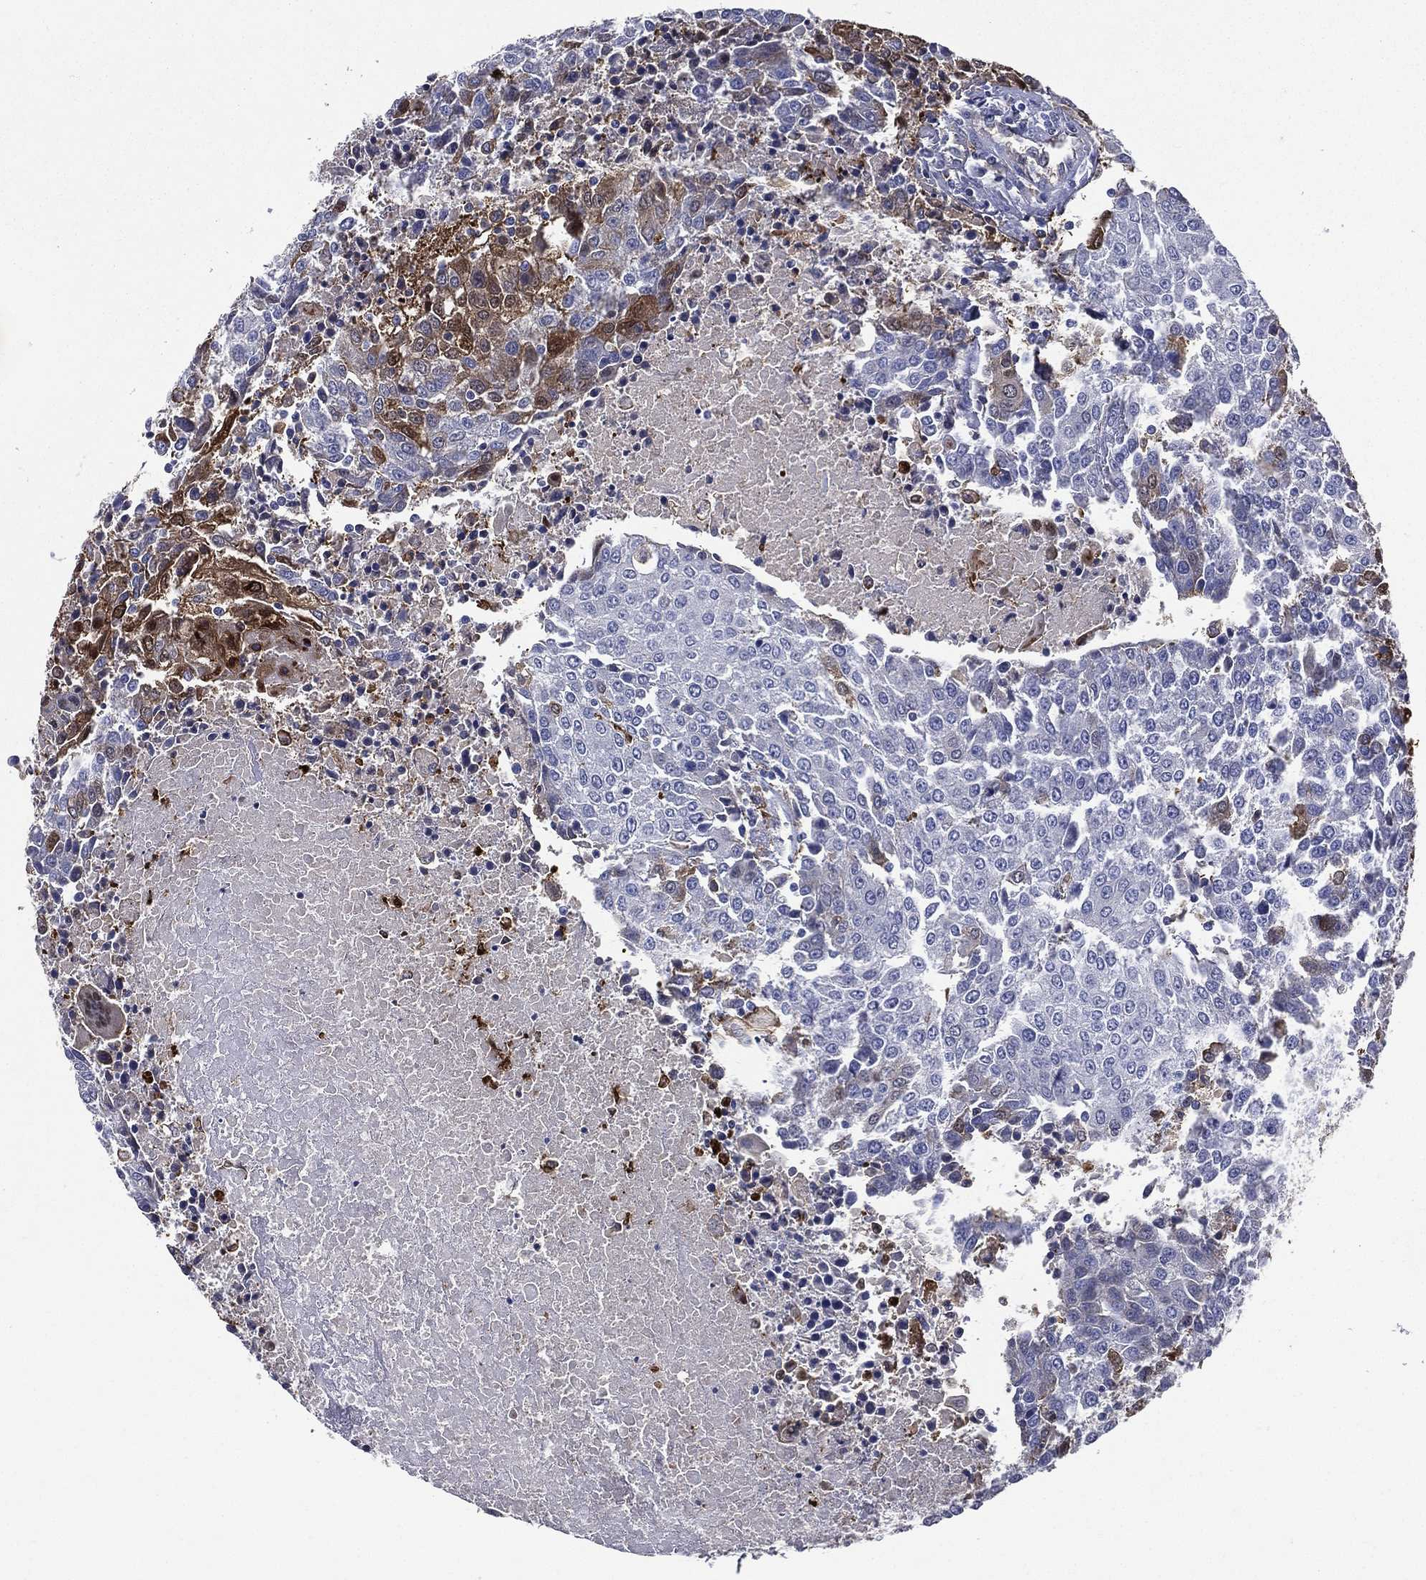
{"staining": {"intensity": "moderate", "quantity": "<25%", "location": "cytoplasmic/membranous"}, "tissue": "urothelial cancer", "cell_type": "Tumor cells", "image_type": "cancer", "snomed": [{"axis": "morphology", "description": "Urothelial carcinoma, High grade"}, {"axis": "topography", "description": "Urinary bladder"}], "caption": "Immunohistochemistry (DAB (3,3'-diaminobenzidine)) staining of human urothelial cancer demonstrates moderate cytoplasmic/membranous protein positivity in approximately <25% of tumor cells. (DAB (3,3'-diaminobenzidine) = brown stain, brightfield microscopy at high magnification).", "gene": "GPR171", "patient": {"sex": "female", "age": 85}}